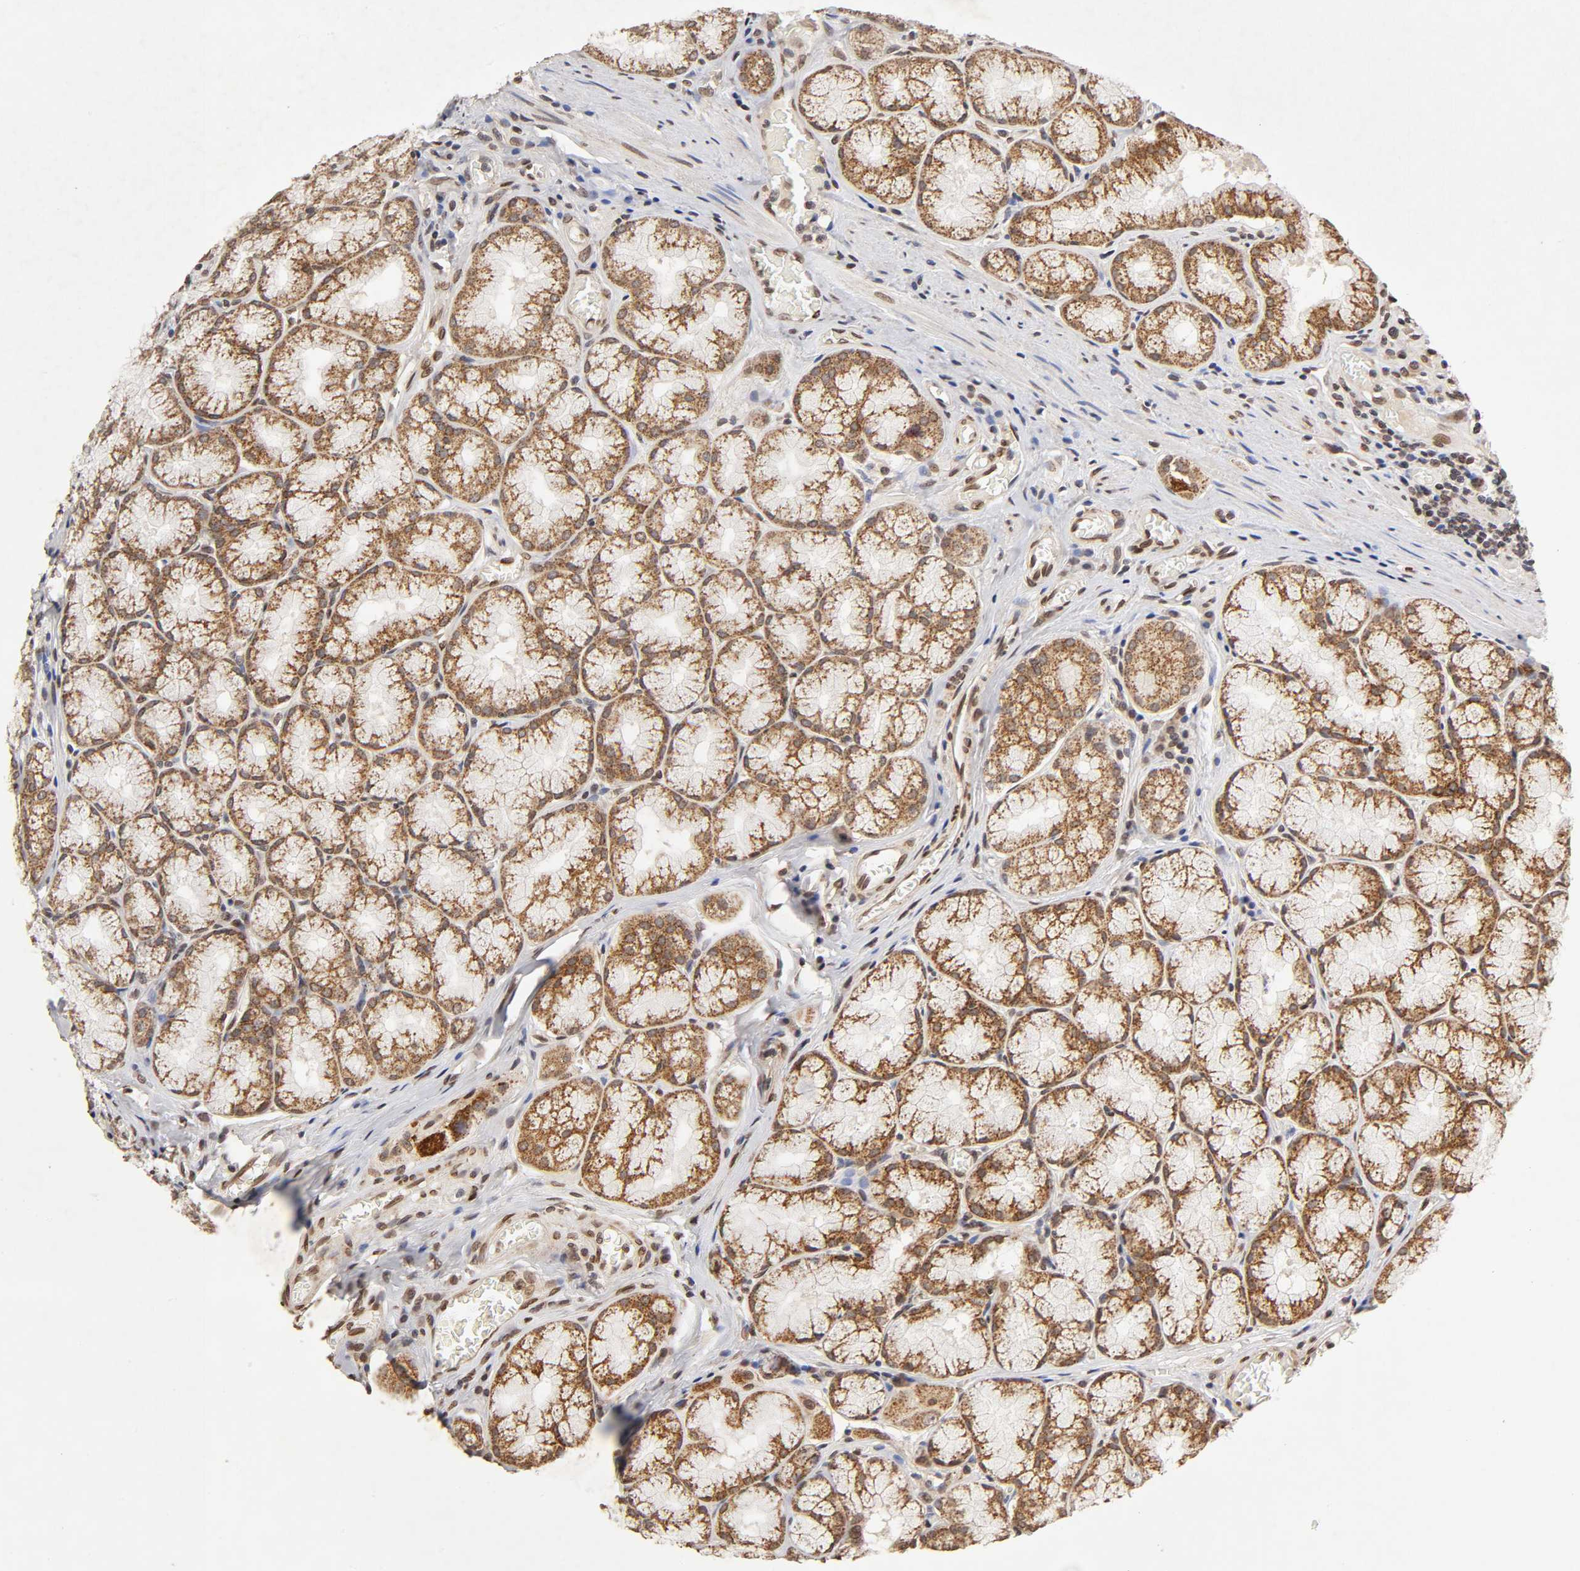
{"staining": {"intensity": "moderate", "quantity": ">75%", "location": "cytoplasmic/membranous"}, "tissue": "stomach", "cell_type": "Glandular cells", "image_type": "normal", "snomed": [{"axis": "morphology", "description": "Normal tissue, NOS"}, {"axis": "topography", "description": "Stomach, lower"}], "caption": "Immunohistochemical staining of benign stomach displays moderate cytoplasmic/membranous protein expression in approximately >75% of glandular cells. (DAB (3,3'-diaminobenzidine) IHC, brown staining for protein, blue staining for nuclei).", "gene": "MLLT6", "patient": {"sex": "male", "age": 56}}